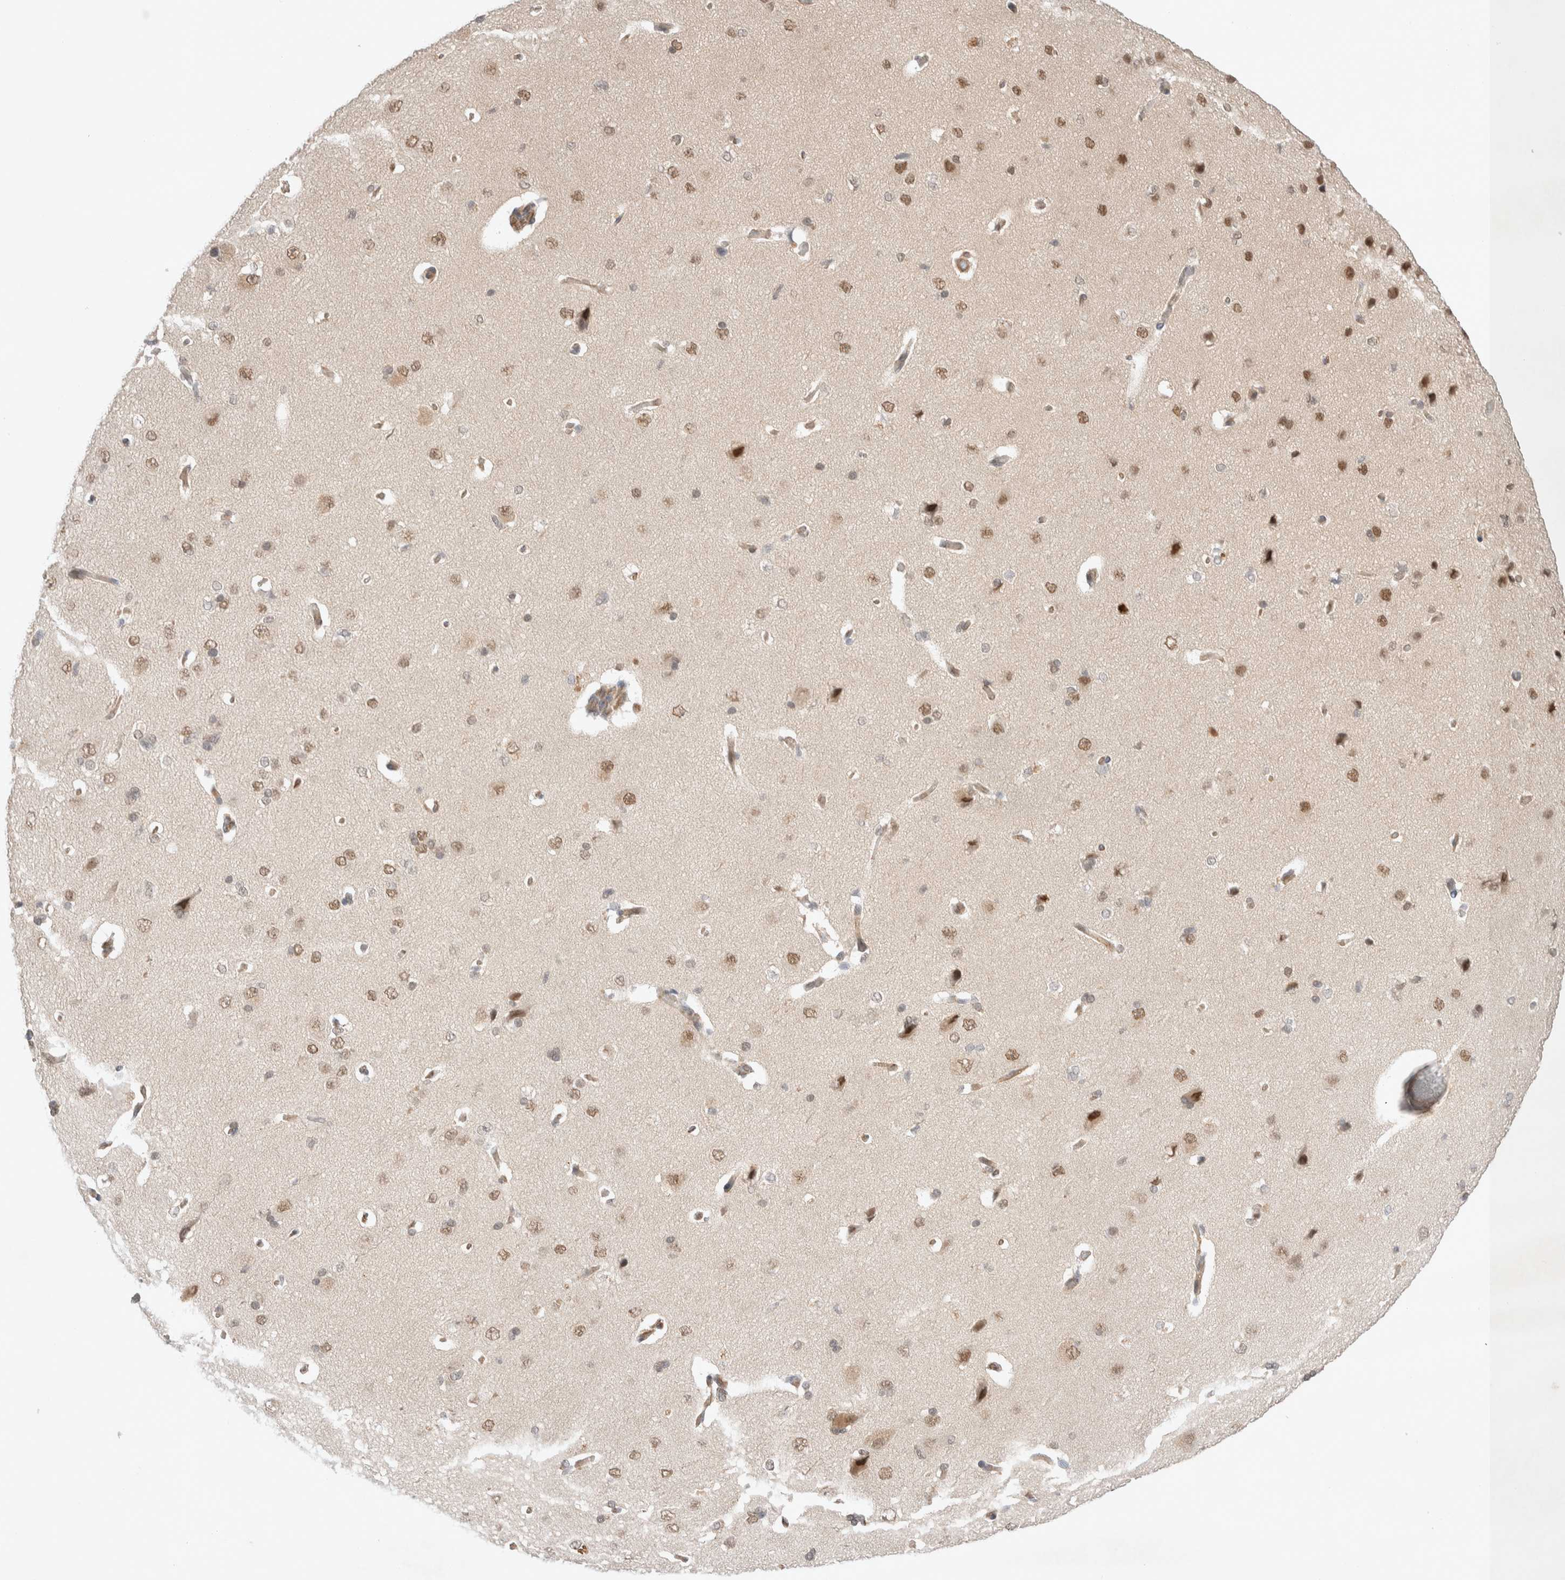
{"staining": {"intensity": "moderate", "quantity": ">75%", "location": "cytoplasmic/membranous"}, "tissue": "cerebral cortex", "cell_type": "Endothelial cells", "image_type": "normal", "snomed": [{"axis": "morphology", "description": "Normal tissue, NOS"}, {"axis": "topography", "description": "Cerebral cortex"}], "caption": "This micrograph reveals unremarkable cerebral cortex stained with immunohistochemistry (IHC) to label a protein in brown. The cytoplasmic/membranous of endothelial cells show moderate positivity for the protein. Nuclei are counter-stained blue.", "gene": "ZNF704", "patient": {"sex": "male", "age": 62}}